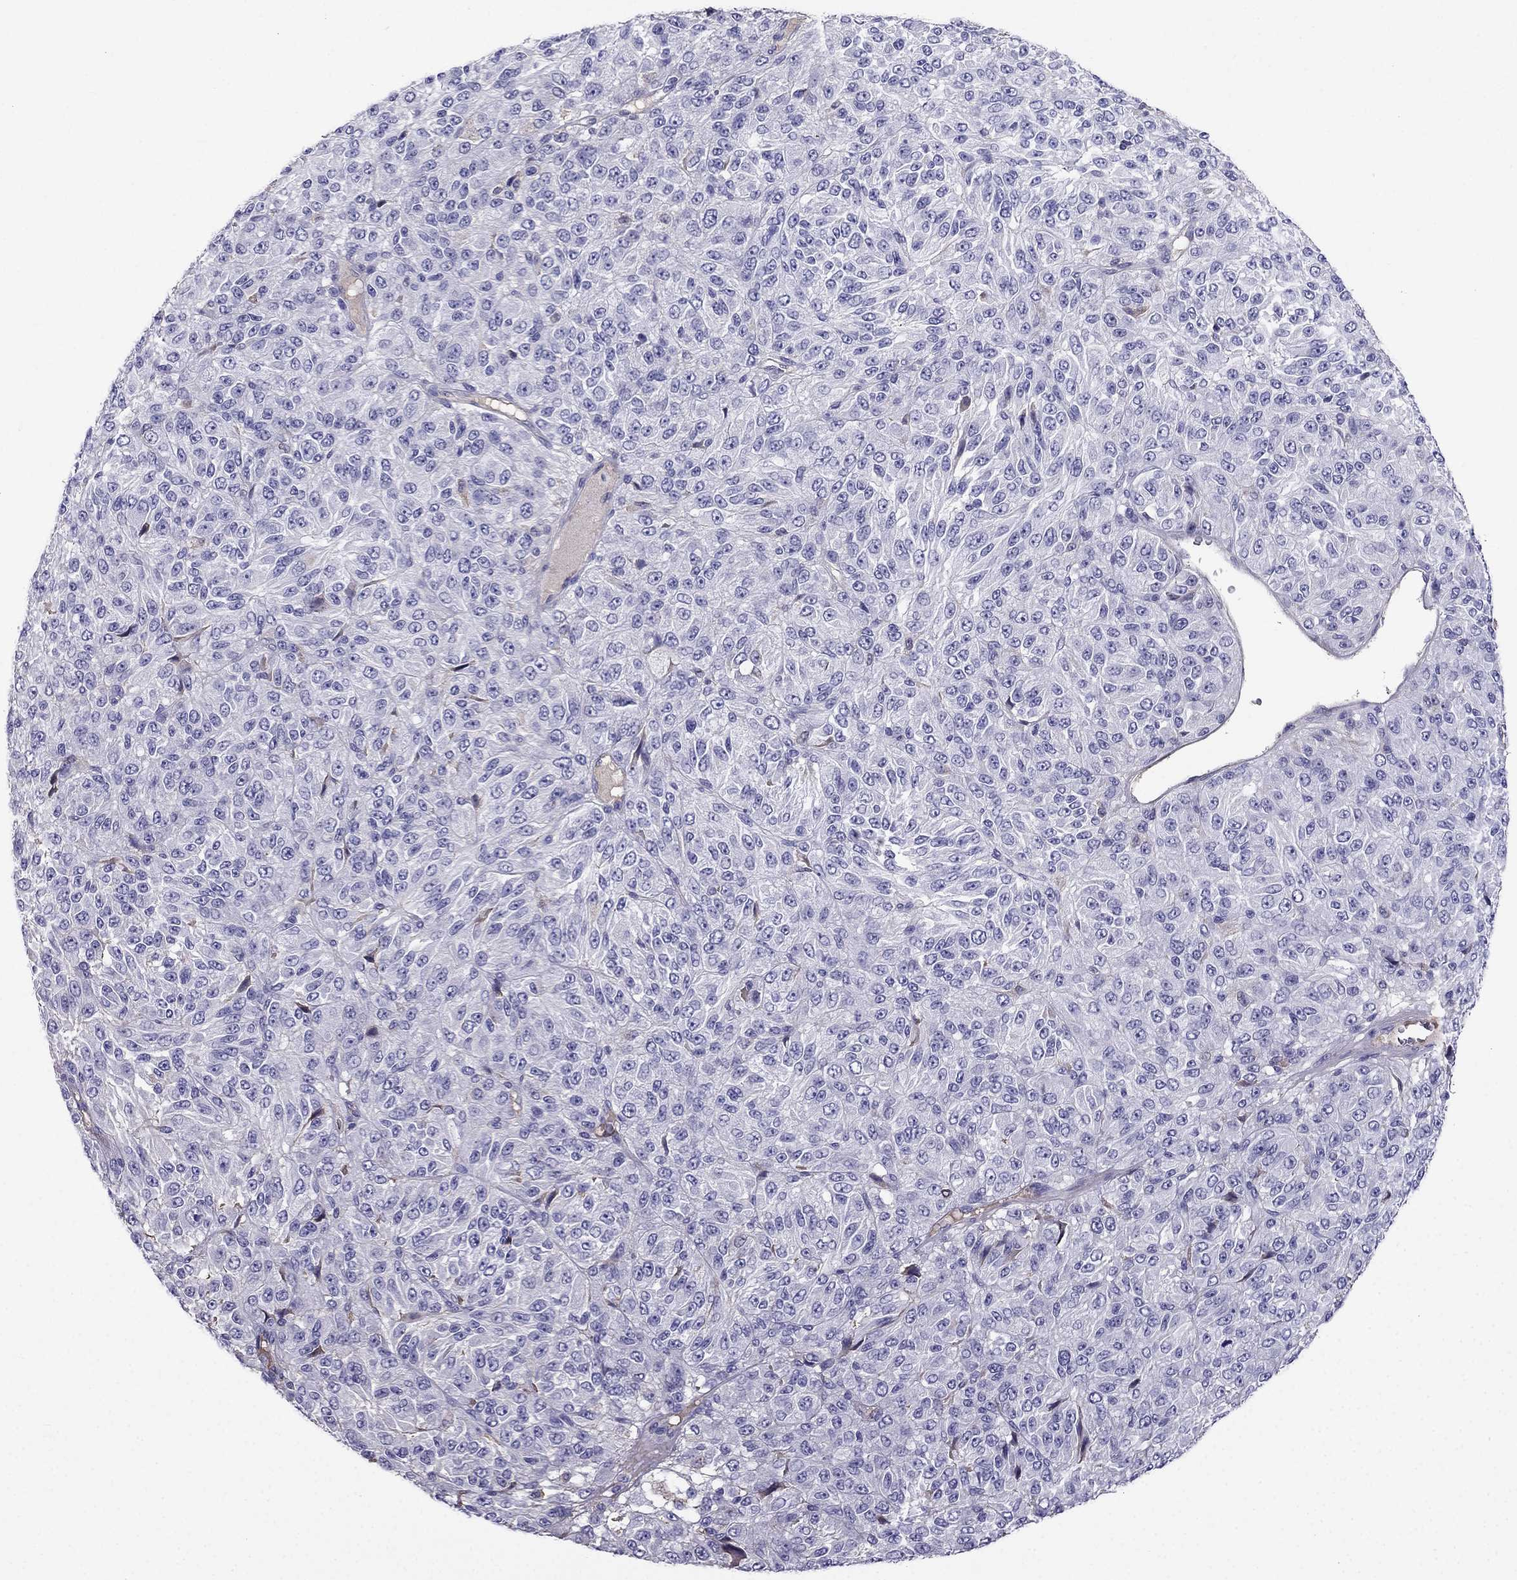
{"staining": {"intensity": "negative", "quantity": "none", "location": "none"}, "tissue": "melanoma", "cell_type": "Tumor cells", "image_type": "cancer", "snomed": [{"axis": "morphology", "description": "Malignant melanoma, Metastatic site"}, {"axis": "topography", "description": "Brain"}], "caption": "The IHC photomicrograph has no significant positivity in tumor cells of melanoma tissue.", "gene": "TBC1D21", "patient": {"sex": "female", "age": 56}}